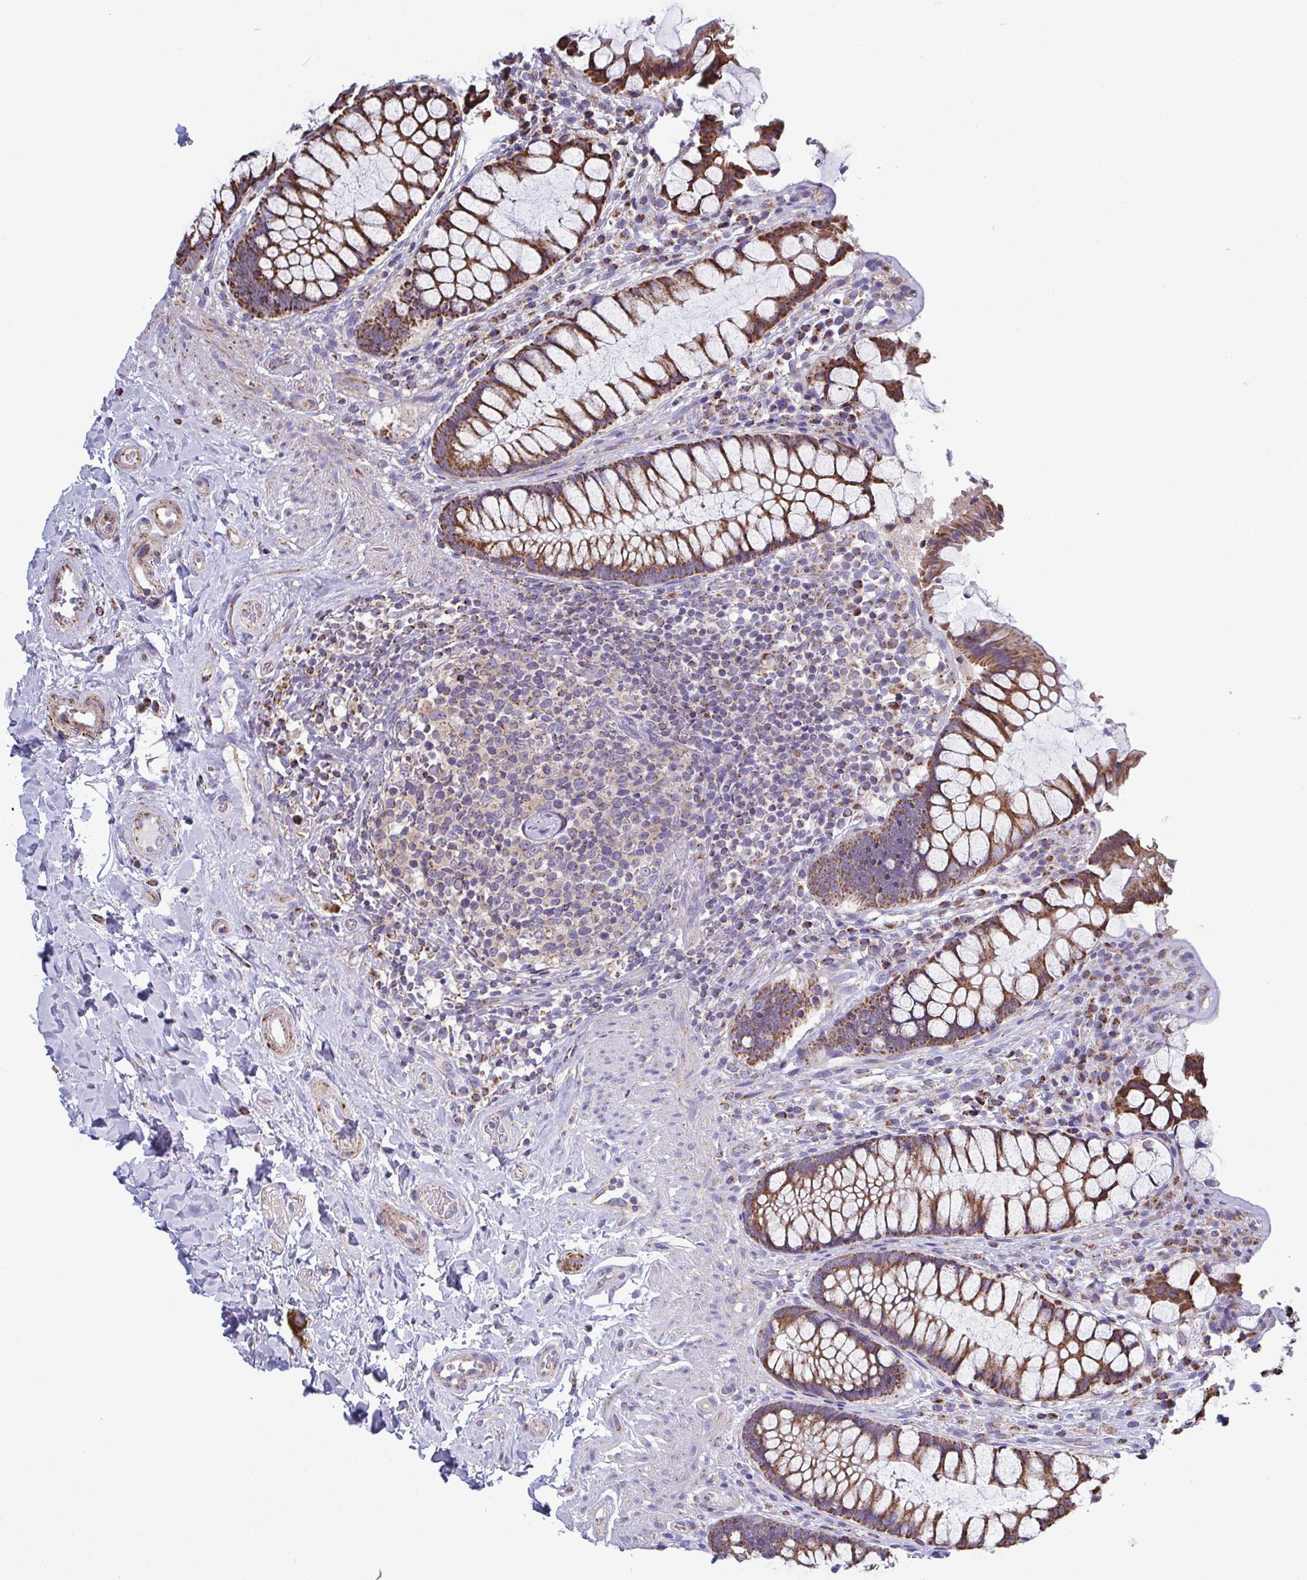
{"staining": {"intensity": "strong", "quantity": ">75%", "location": "cytoplasmic/membranous"}, "tissue": "rectum", "cell_type": "Glandular cells", "image_type": "normal", "snomed": [{"axis": "morphology", "description": "Normal tissue, NOS"}, {"axis": "topography", "description": "Rectum"}], "caption": "Immunohistochemistry (IHC) image of normal rectum: human rectum stained using immunohistochemistry (IHC) displays high levels of strong protein expression localized specifically in the cytoplasmic/membranous of glandular cells, appearing as a cytoplasmic/membranous brown color.", "gene": "CSDE1", "patient": {"sex": "female", "age": 58}}